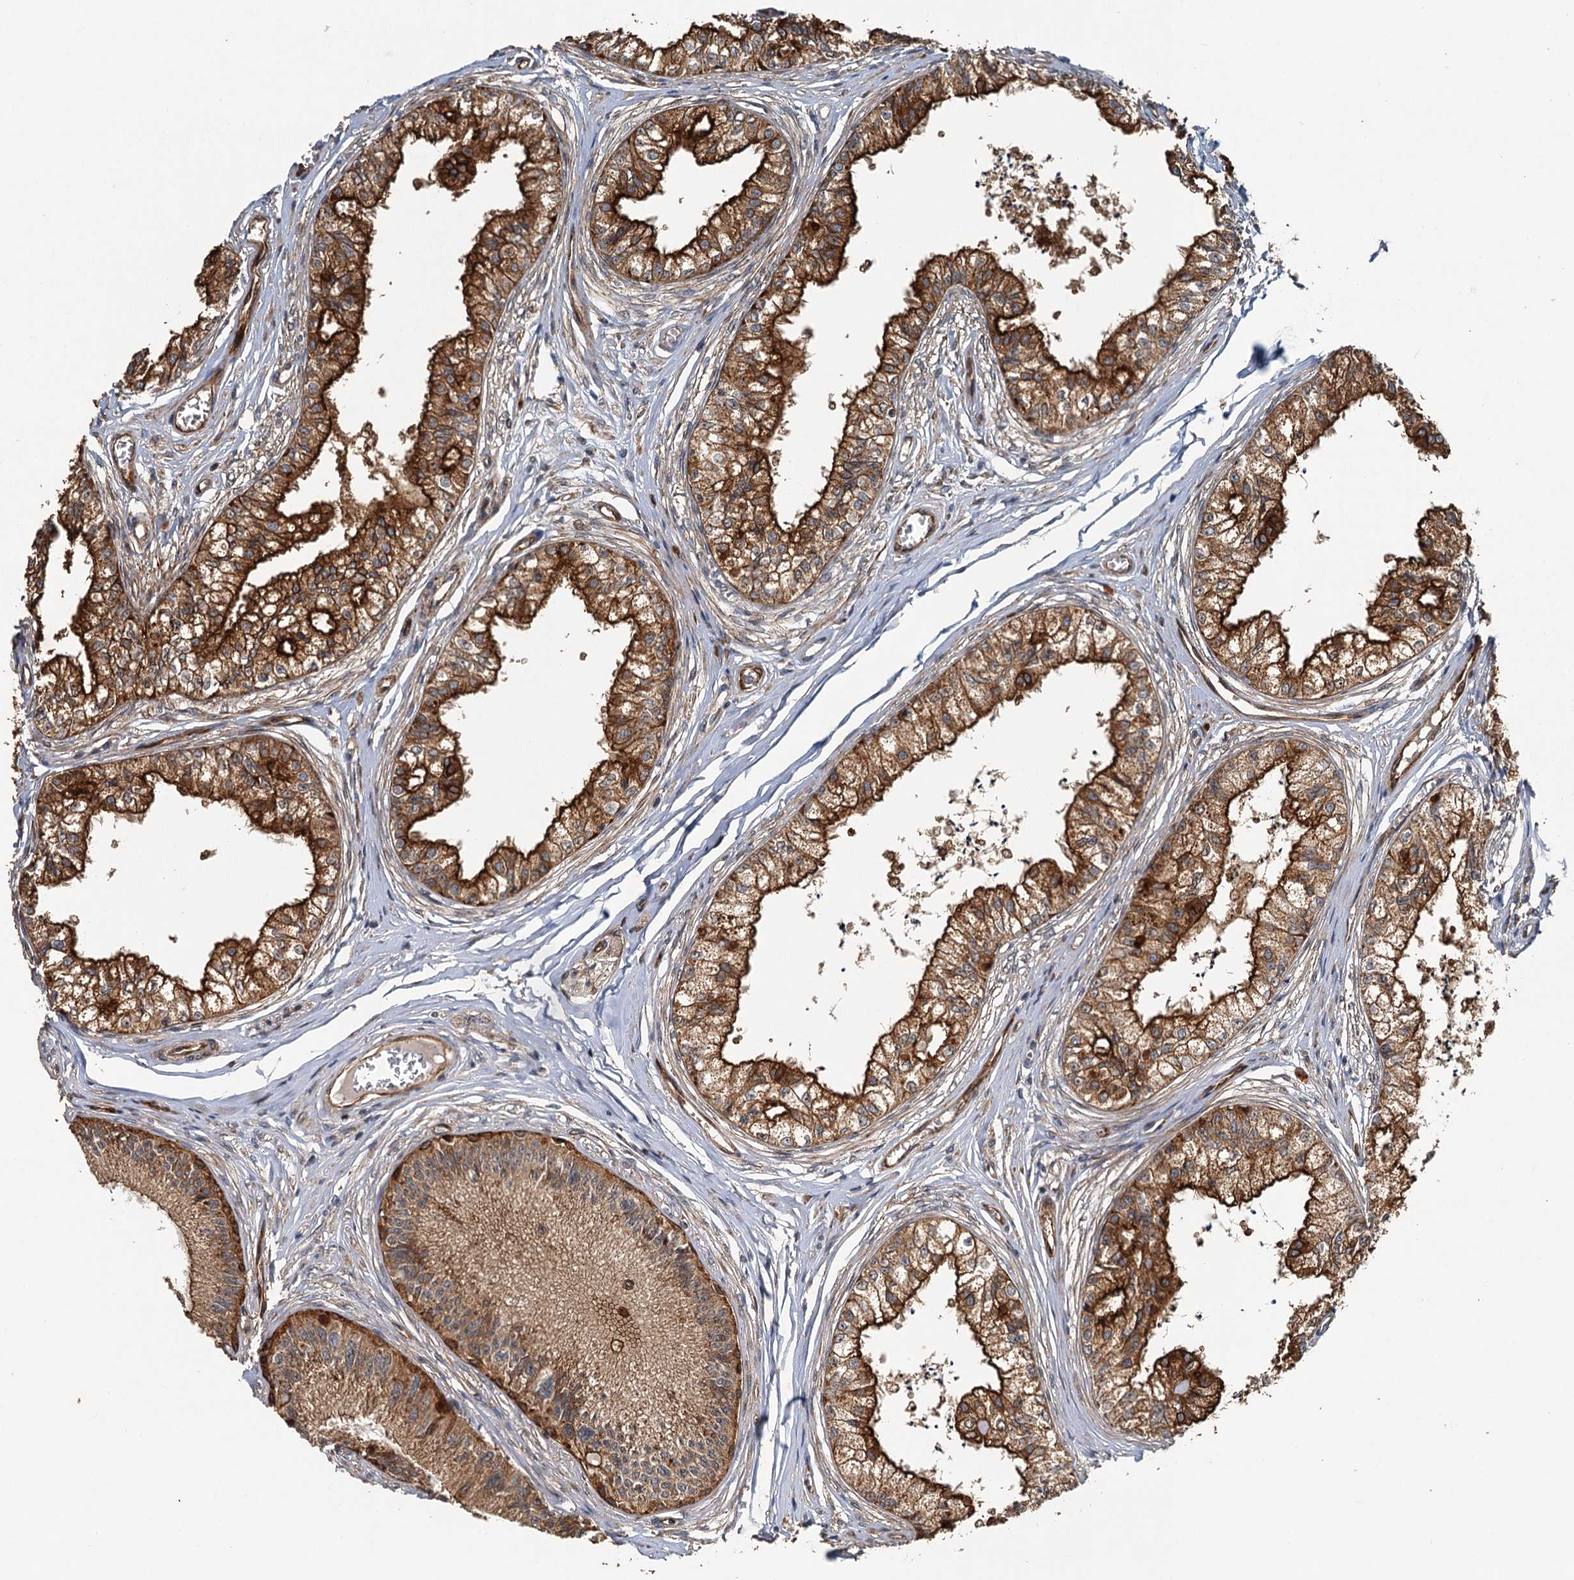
{"staining": {"intensity": "strong", "quantity": ">75%", "location": "cytoplasmic/membranous"}, "tissue": "epididymis", "cell_type": "Glandular cells", "image_type": "normal", "snomed": [{"axis": "morphology", "description": "Normal tissue, NOS"}, {"axis": "topography", "description": "Epididymis"}], "caption": "The immunohistochemical stain labels strong cytoplasmic/membranous positivity in glandular cells of benign epididymis. The staining is performed using DAB brown chromogen to label protein expression. The nuclei are counter-stained blue using hematoxylin.", "gene": "LRRK2", "patient": {"sex": "male", "age": 79}}